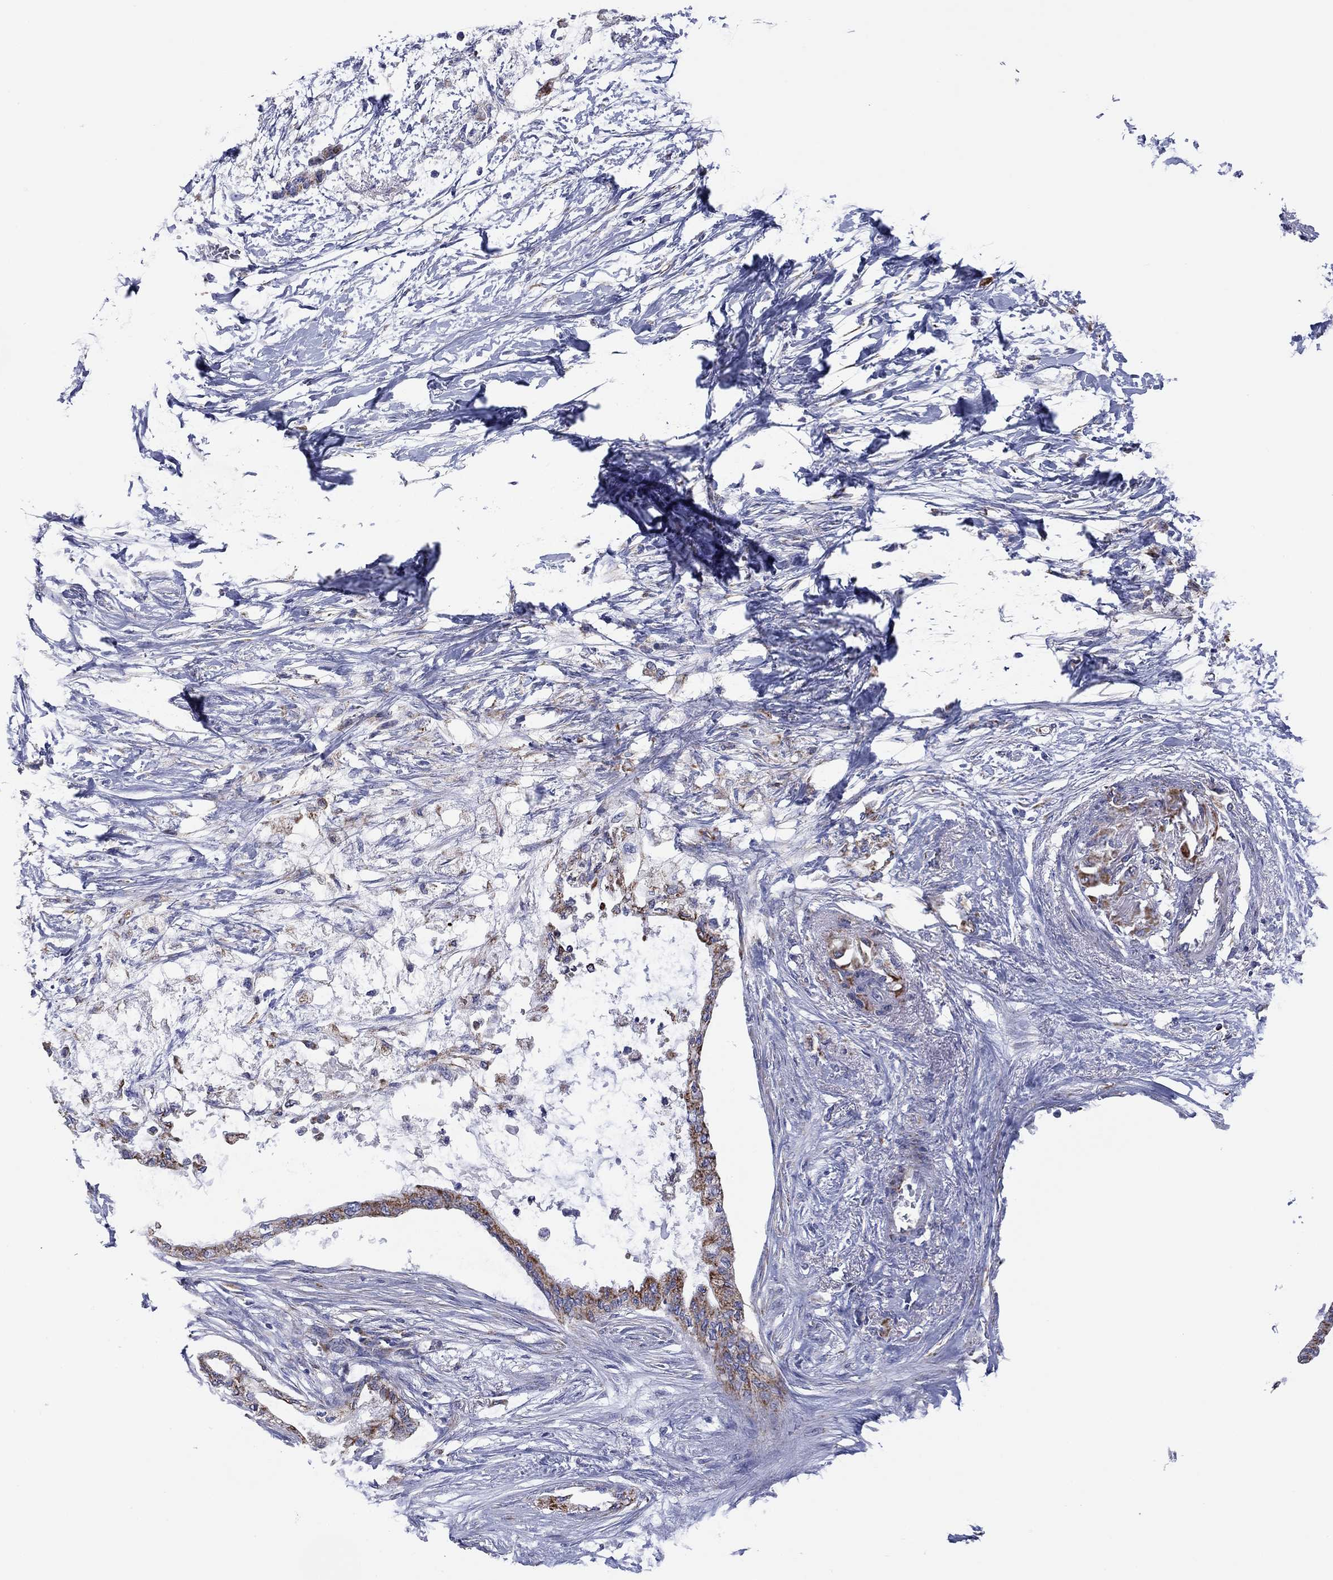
{"staining": {"intensity": "strong", "quantity": "25%-75%", "location": "cytoplasmic/membranous"}, "tissue": "pancreatic cancer", "cell_type": "Tumor cells", "image_type": "cancer", "snomed": [{"axis": "morphology", "description": "Normal tissue, NOS"}, {"axis": "morphology", "description": "Adenocarcinoma, NOS"}, {"axis": "topography", "description": "Pancreas"}, {"axis": "topography", "description": "Duodenum"}], "caption": "IHC staining of pancreatic cancer, which shows high levels of strong cytoplasmic/membranous expression in approximately 25%-75% of tumor cells indicating strong cytoplasmic/membranous protein positivity. The staining was performed using DAB (brown) for protein detection and nuclei were counterstained in hematoxylin (blue).", "gene": "MGST3", "patient": {"sex": "female", "age": 60}}